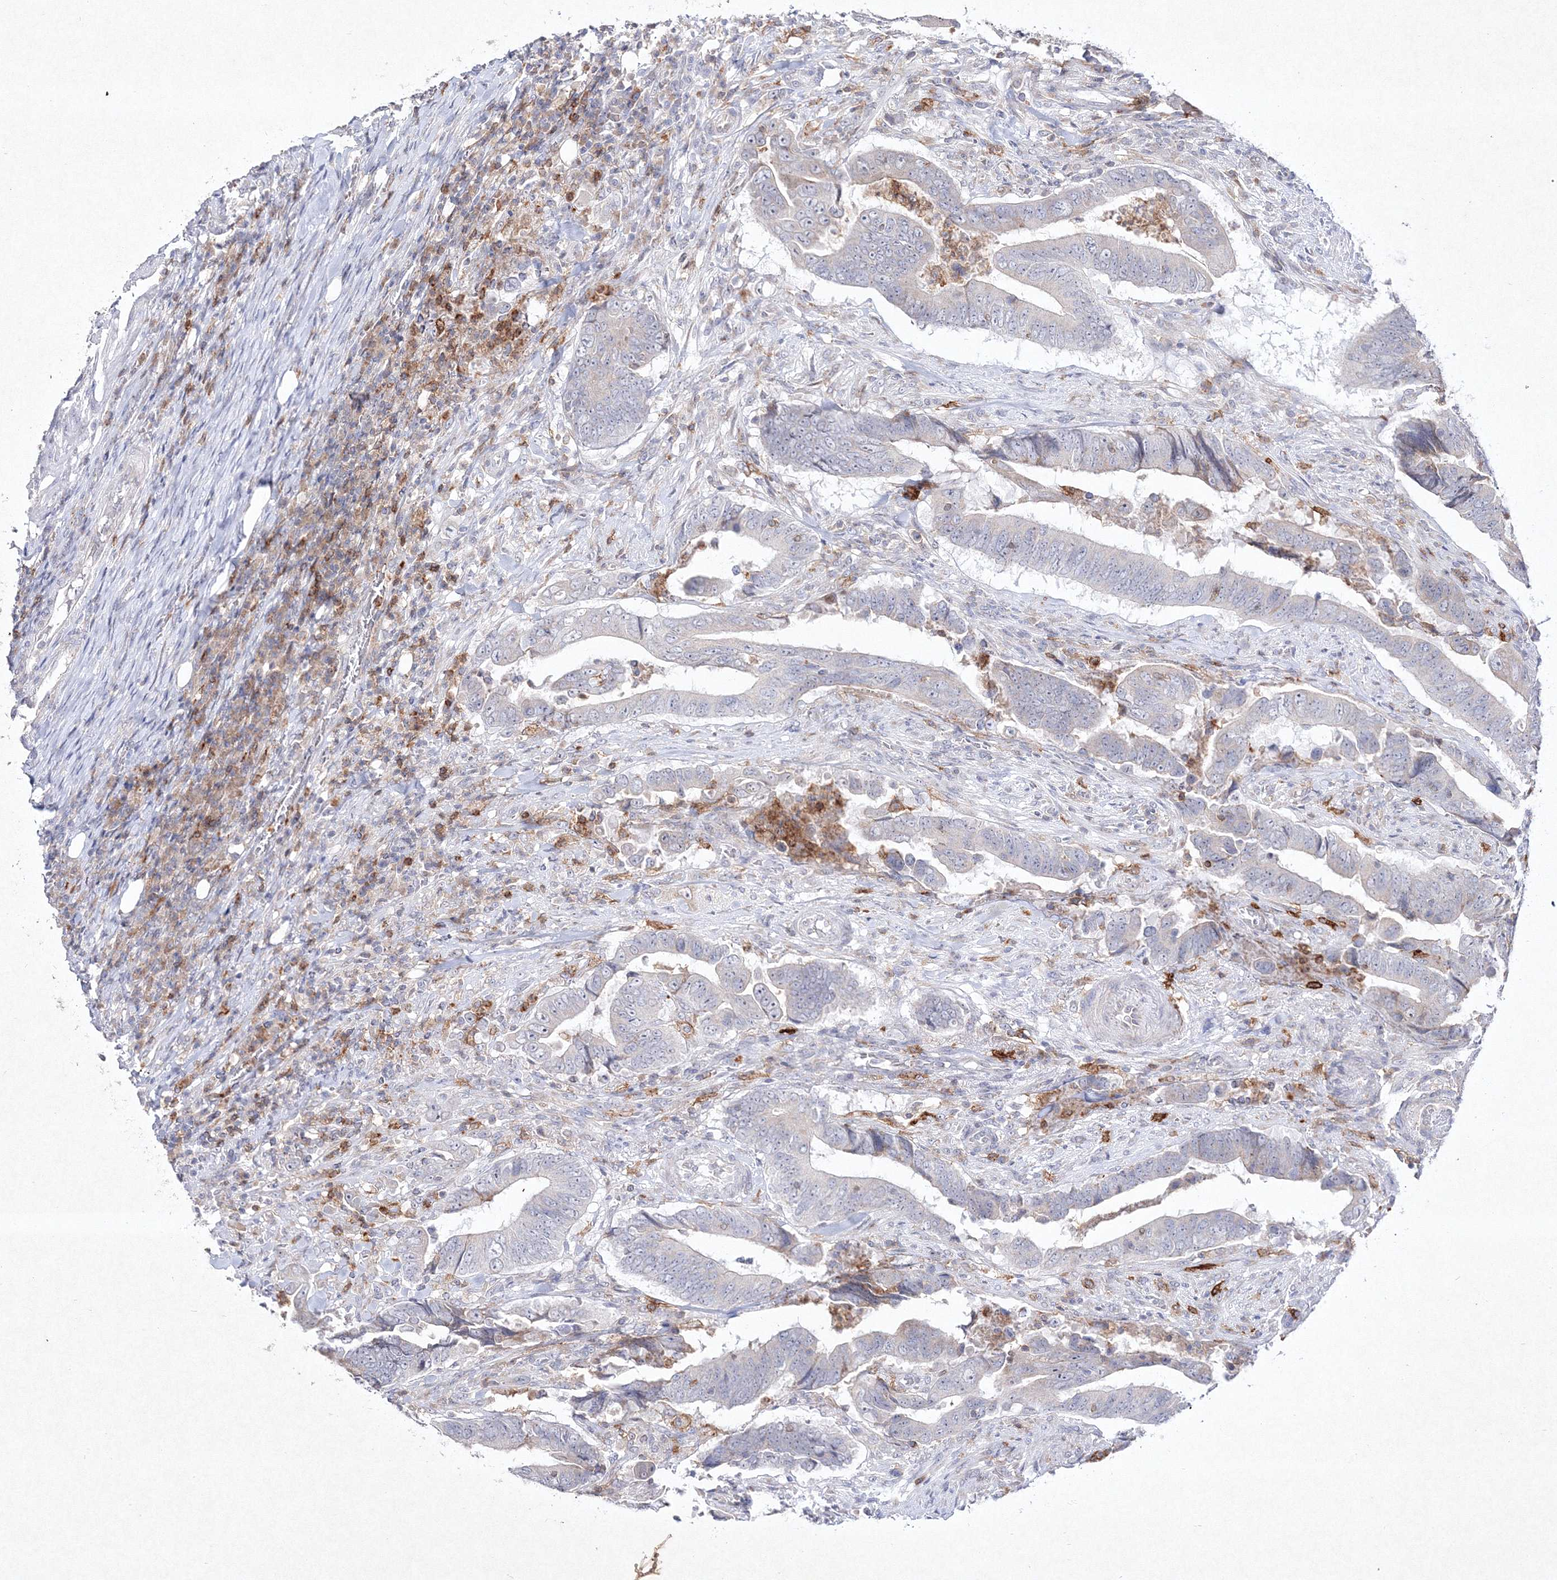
{"staining": {"intensity": "weak", "quantity": "<25%", "location": "cytoplasmic/membranous"}, "tissue": "colorectal cancer", "cell_type": "Tumor cells", "image_type": "cancer", "snomed": [{"axis": "morphology", "description": "Normal tissue, NOS"}, {"axis": "morphology", "description": "Adenocarcinoma, NOS"}, {"axis": "topography", "description": "Colon"}], "caption": "Colorectal cancer (adenocarcinoma) stained for a protein using immunohistochemistry (IHC) reveals no staining tumor cells.", "gene": "HCST", "patient": {"sex": "male", "age": 56}}